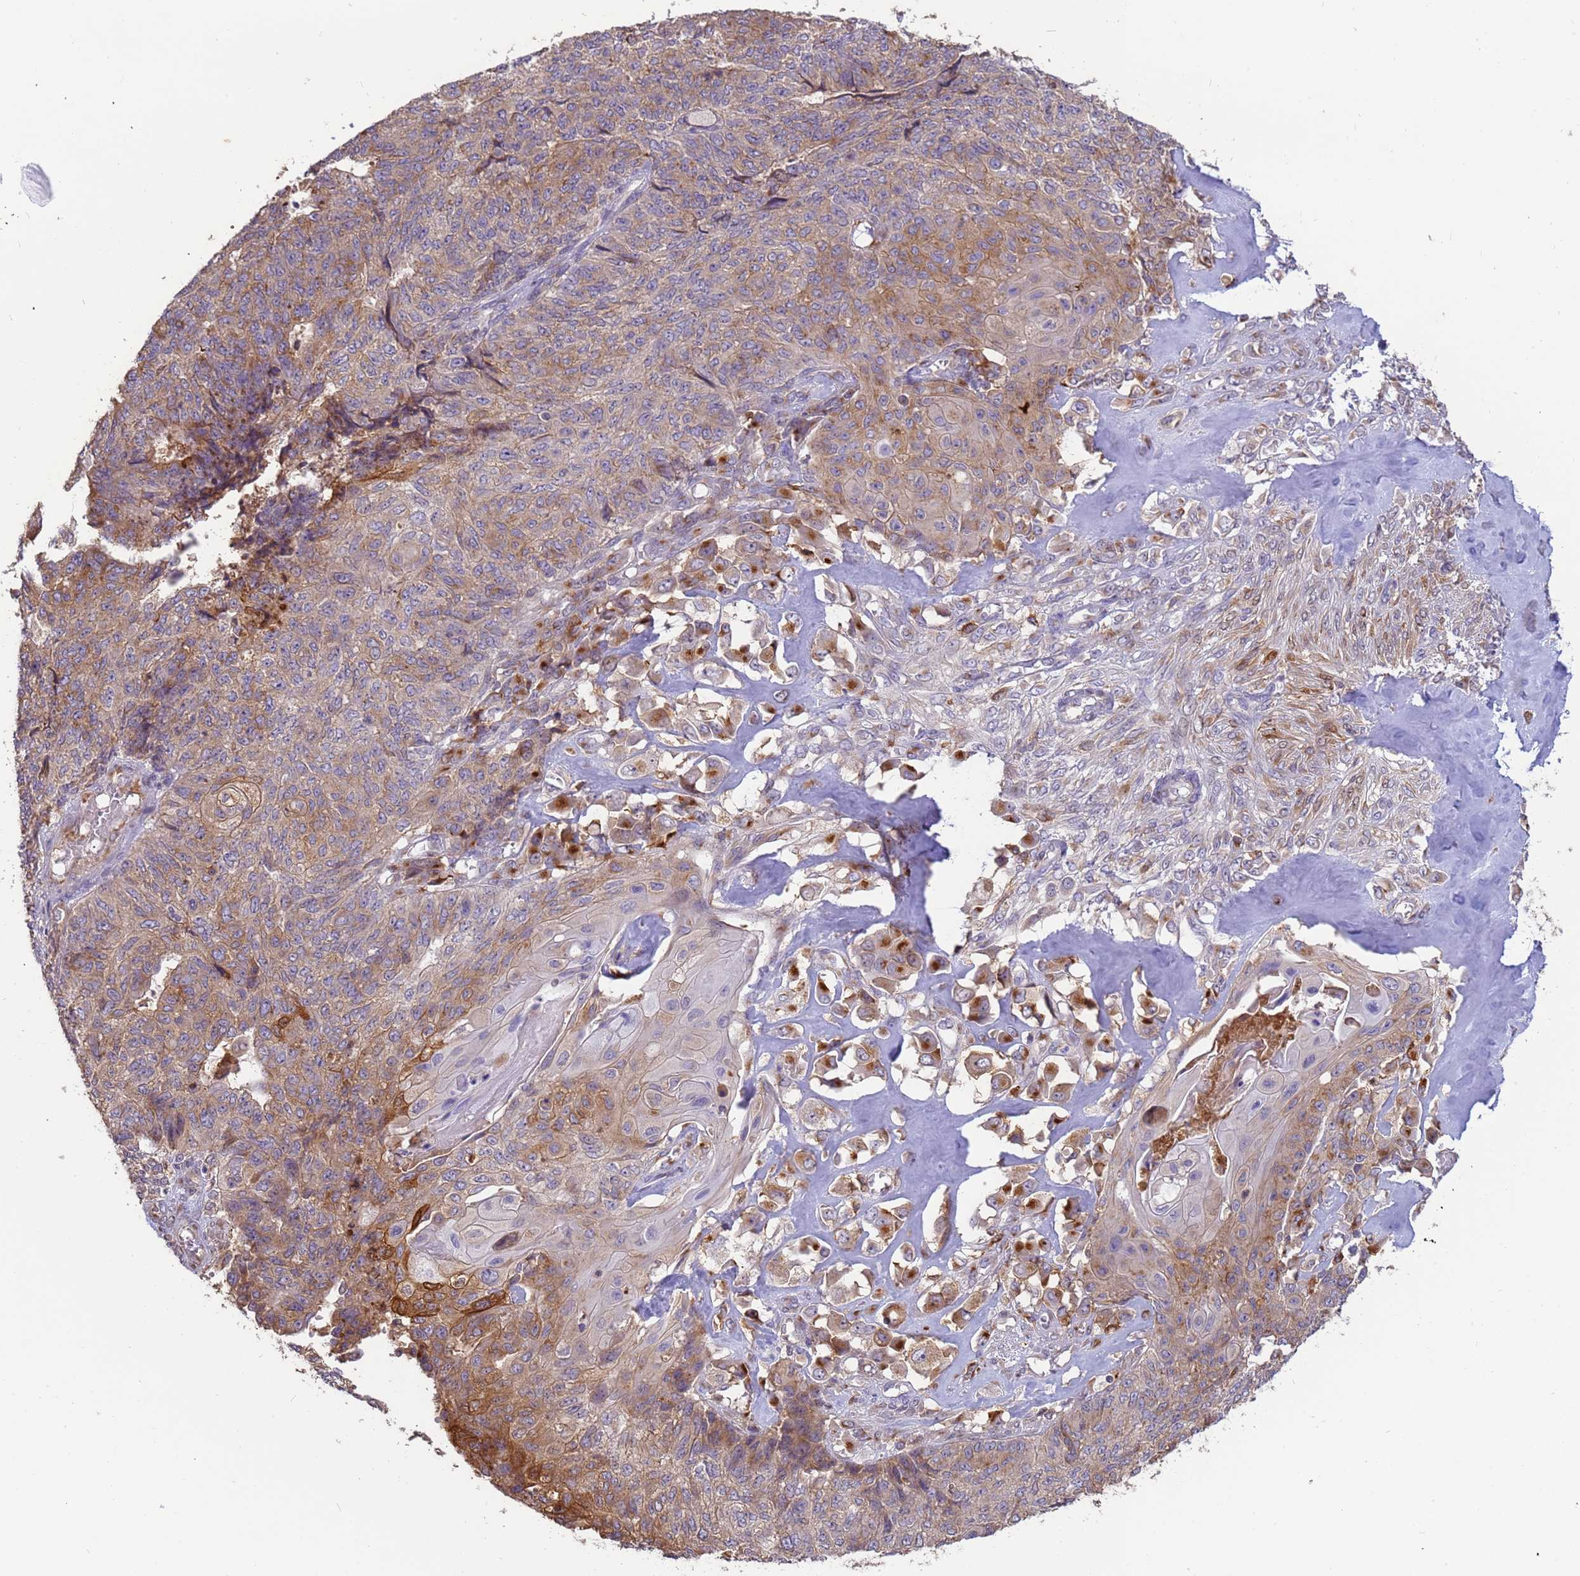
{"staining": {"intensity": "moderate", "quantity": ">75%", "location": "cytoplasmic/membranous"}, "tissue": "endometrial cancer", "cell_type": "Tumor cells", "image_type": "cancer", "snomed": [{"axis": "morphology", "description": "Adenocarcinoma, NOS"}, {"axis": "topography", "description": "Endometrium"}], "caption": "This is an image of immunohistochemistry staining of endometrial cancer, which shows moderate staining in the cytoplasmic/membranous of tumor cells.", "gene": "M6PR", "patient": {"sex": "female", "age": 32}}